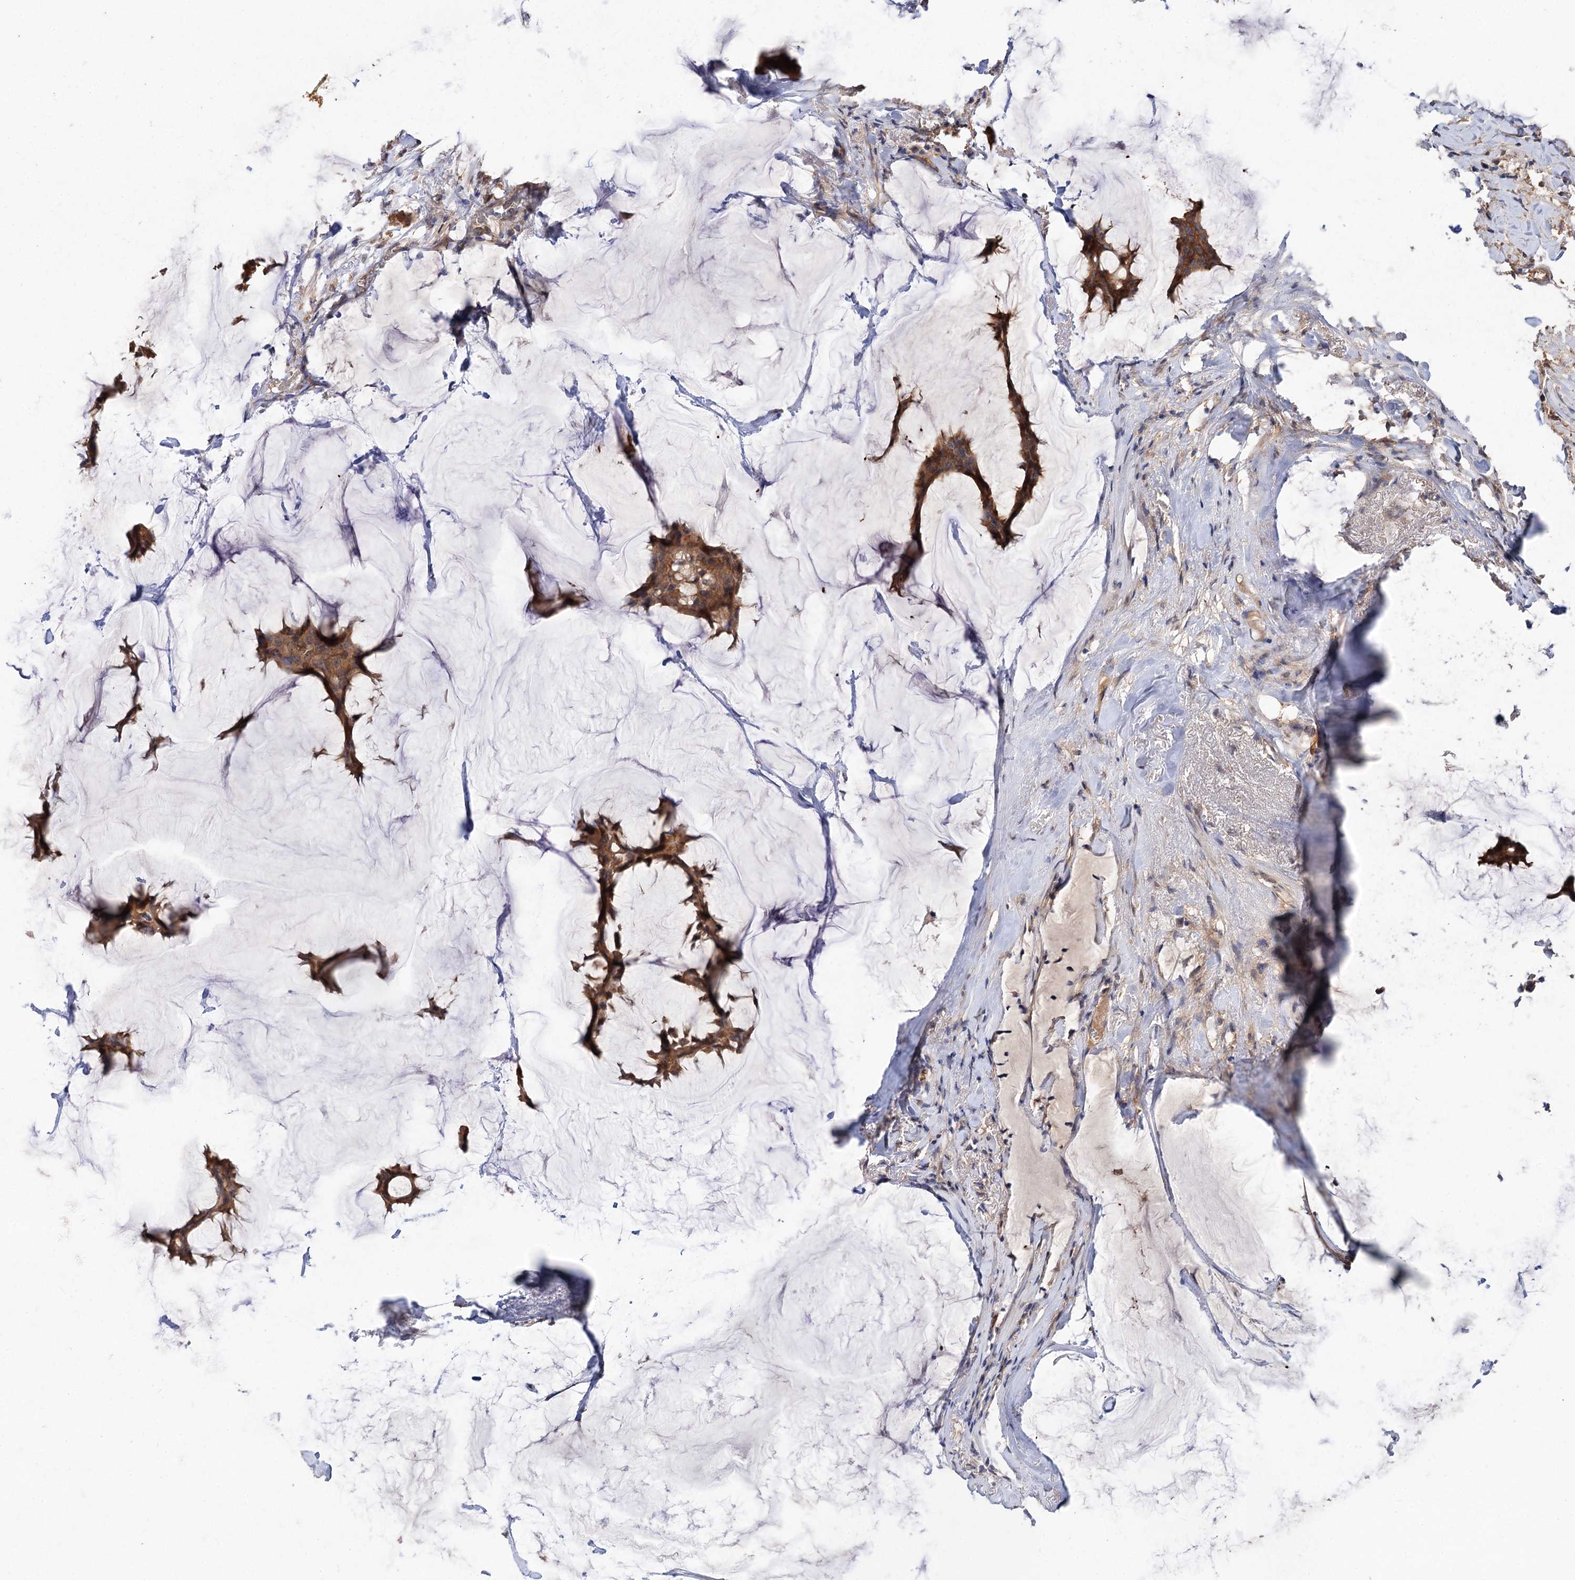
{"staining": {"intensity": "moderate", "quantity": ">75%", "location": "cytoplasmic/membranous"}, "tissue": "breast cancer", "cell_type": "Tumor cells", "image_type": "cancer", "snomed": [{"axis": "morphology", "description": "Duct carcinoma"}, {"axis": "topography", "description": "Breast"}], "caption": "An immunohistochemistry image of tumor tissue is shown. Protein staining in brown highlights moderate cytoplasmic/membranous positivity in breast infiltrating ductal carcinoma within tumor cells. The protein of interest is stained brown, and the nuclei are stained in blue (DAB (3,3'-diaminobenzidine) IHC with brightfield microscopy, high magnification).", "gene": "NUDCD2", "patient": {"sex": "female", "age": 93}}